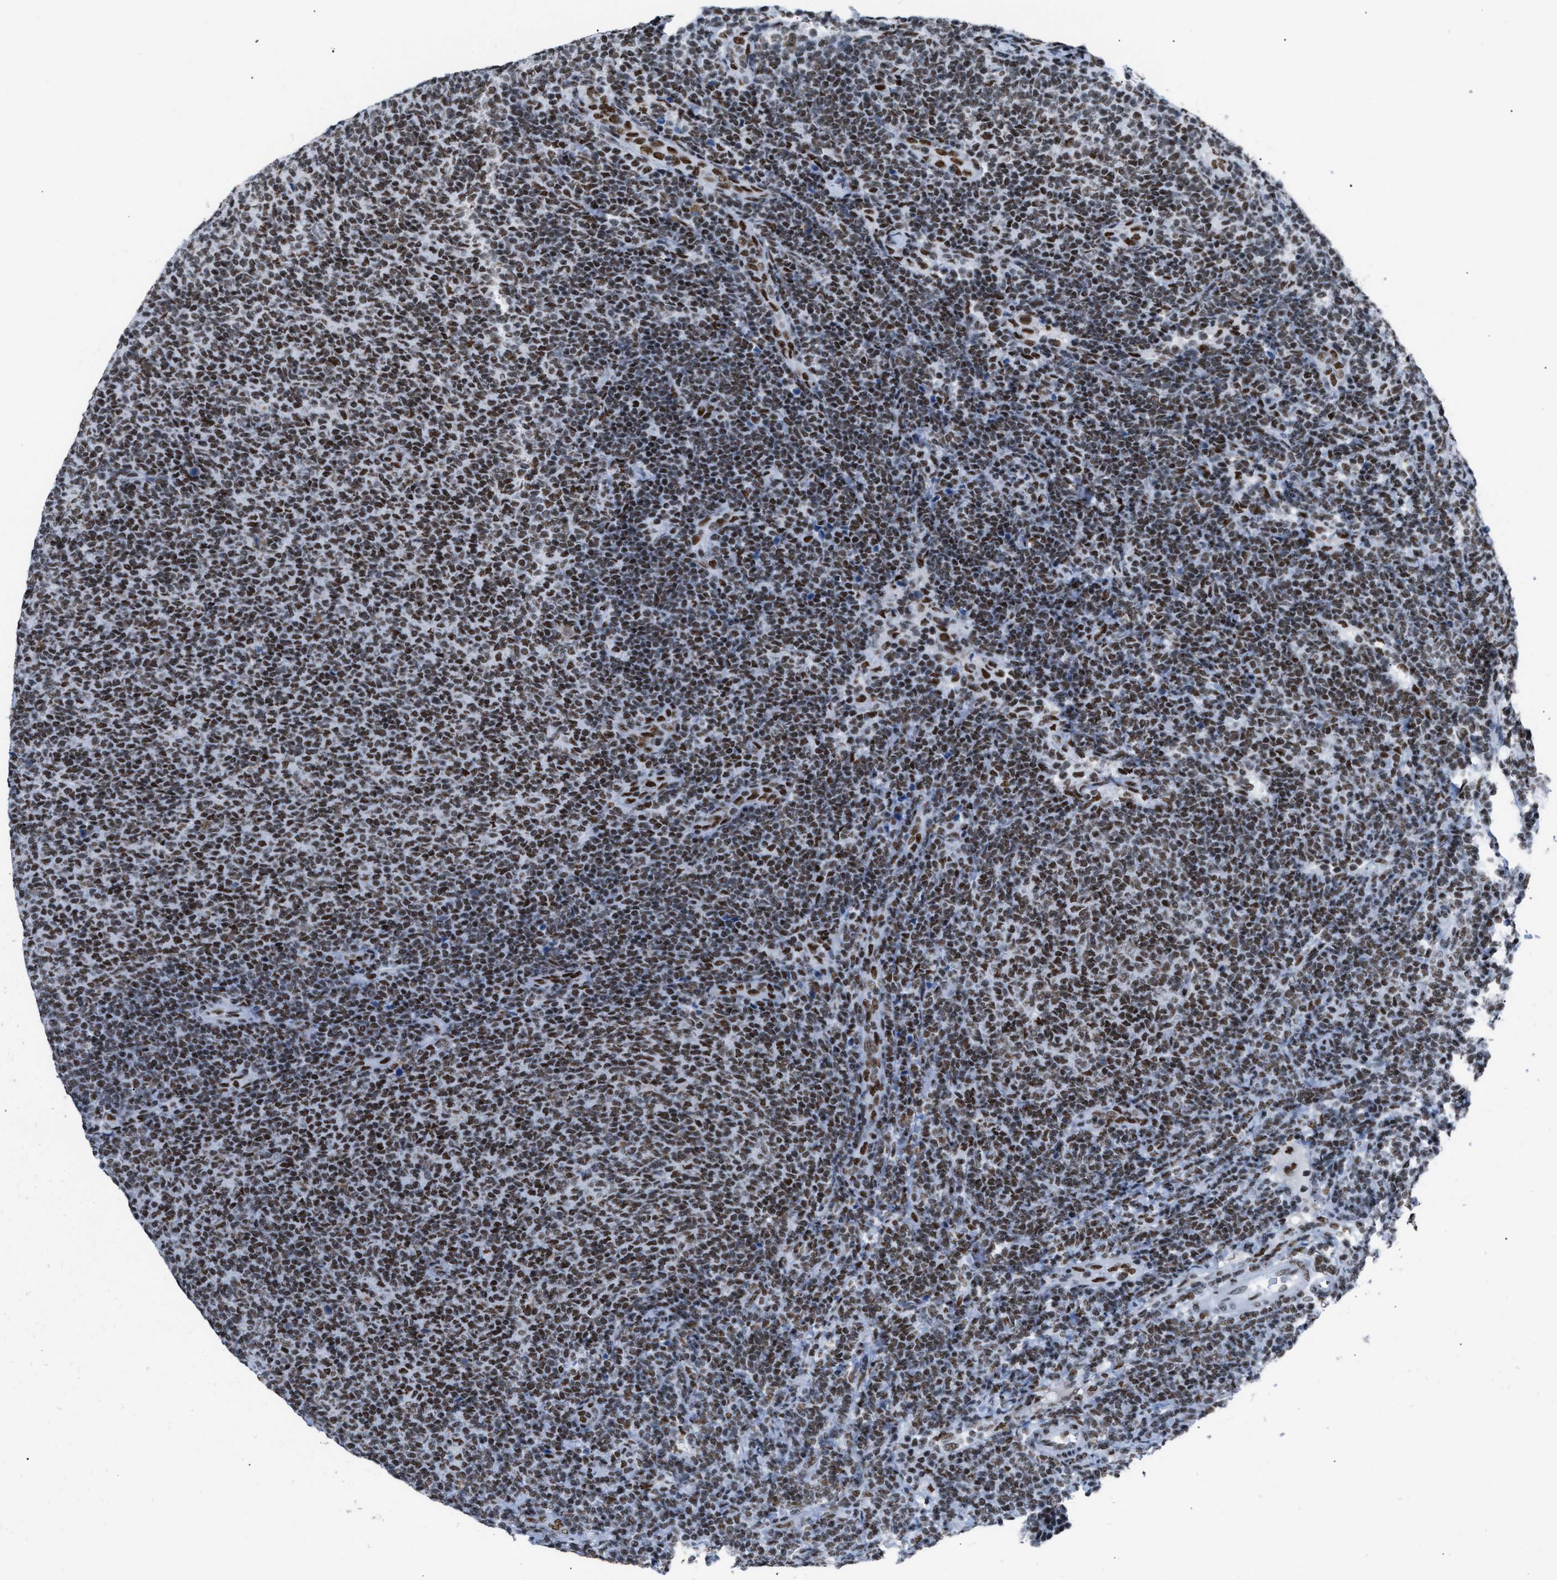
{"staining": {"intensity": "strong", "quantity": "25%-75%", "location": "cytoplasmic/membranous"}, "tissue": "lymphoma", "cell_type": "Tumor cells", "image_type": "cancer", "snomed": [{"axis": "morphology", "description": "Malignant lymphoma, non-Hodgkin's type, Low grade"}, {"axis": "topography", "description": "Lymph node"}], "caption": "Immunohistochemical staining of human low-grade malignant lymphoma, non-Hodgkin's type exhibits high levels of strong cytoplasmic/membranous protein positivity in about 25%-75% of tumor cells.", "gene": "CCAR2", "patient": {"sex": "male", "age": 66}}